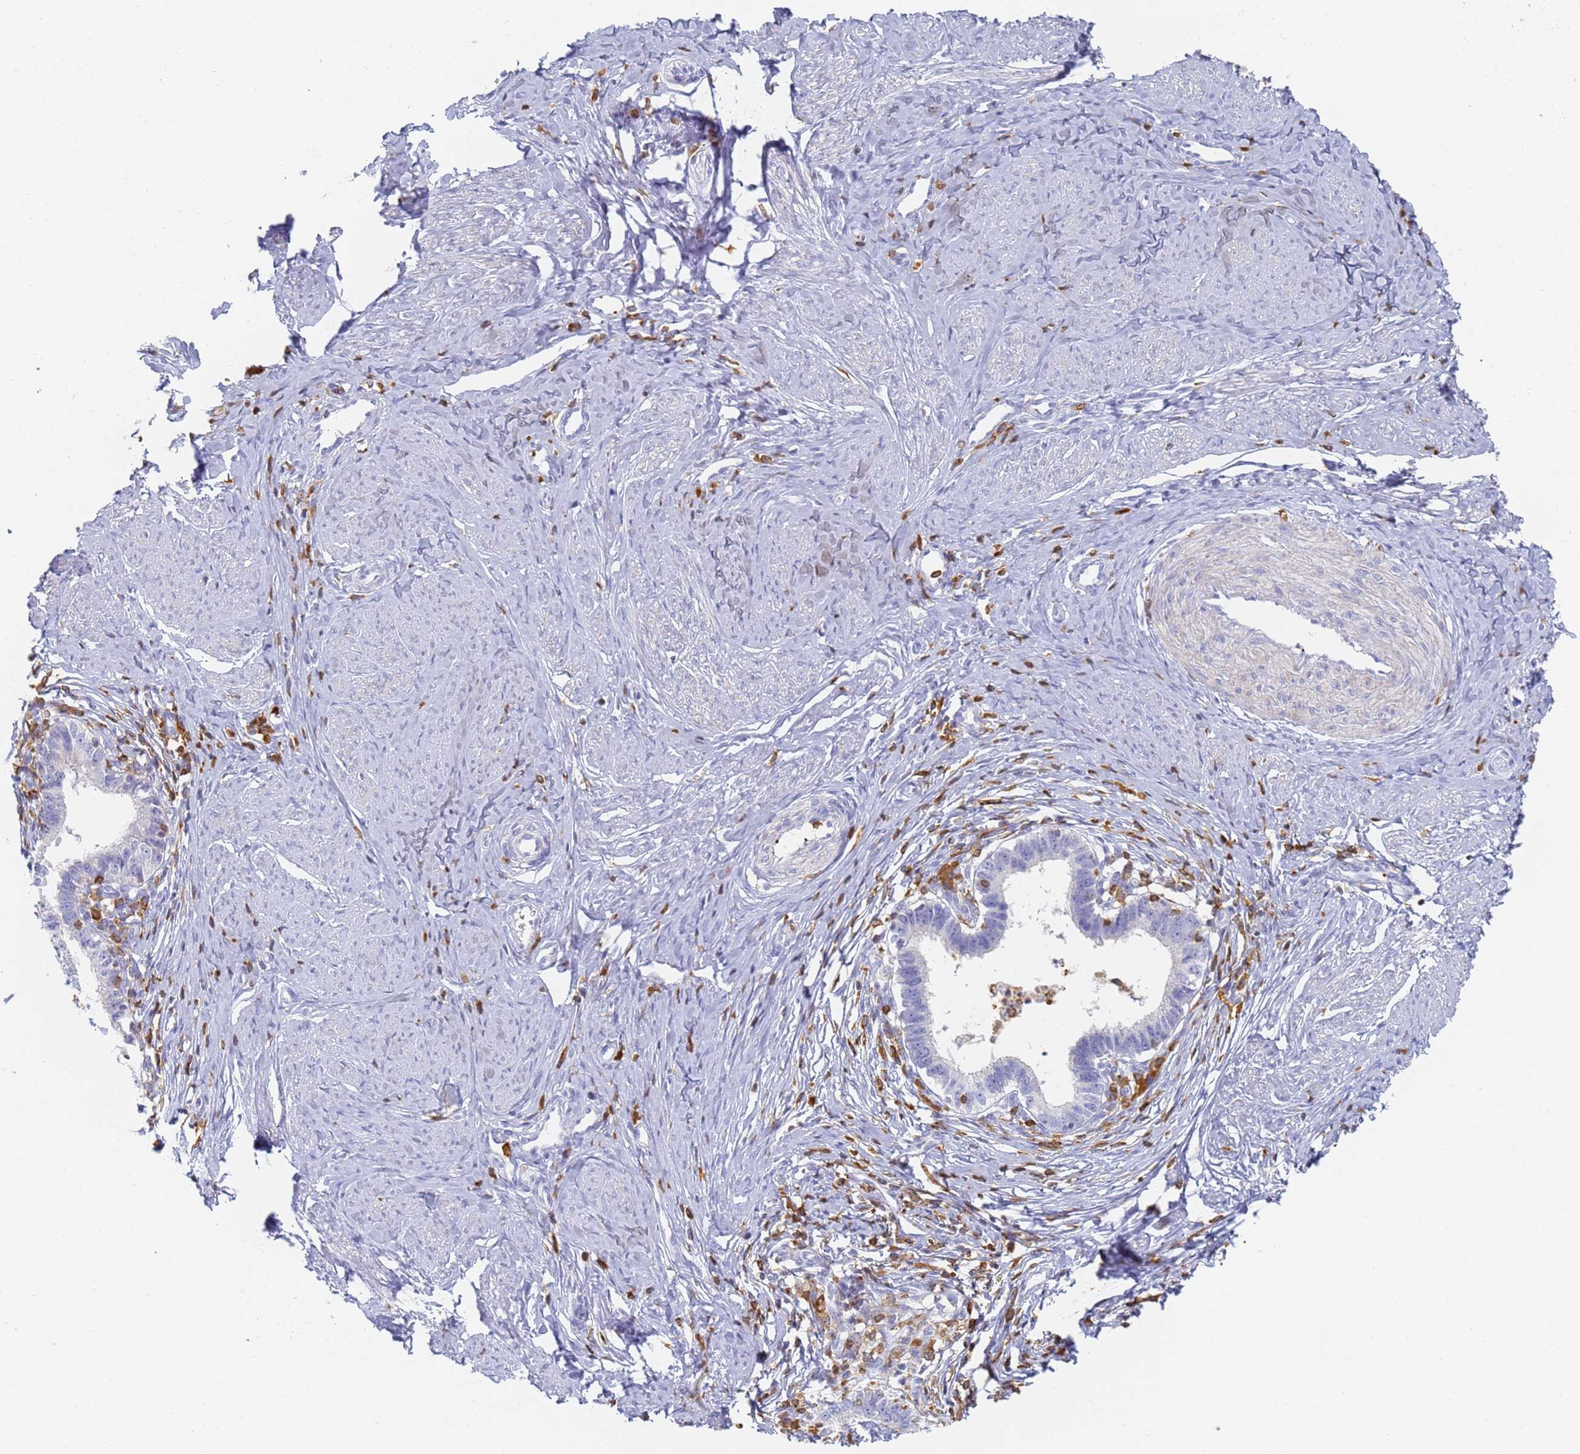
{"staining": {"intensity": "negative", "quantity": "none", "location": "none"}, "tissue": "cervical cancer", "cell_type": "Tumor cells", "image_type": "cancer", "snomed": [{"axis": "morphology", "description": "Adenocarcinoma, NOS"}, {"axis": "topography", "description": "Cervix"}], "caption": "Cervical cancer was stained to show a protein in brown. There is no significant staining in tumor cells. (Stains: DAB immunohistochemistry with hematoxylin counter stain, Microscopy: brightfield microscopy at high magnification).", "gene": "BIN2", "patient": {"sex": "female", "age": 36}}